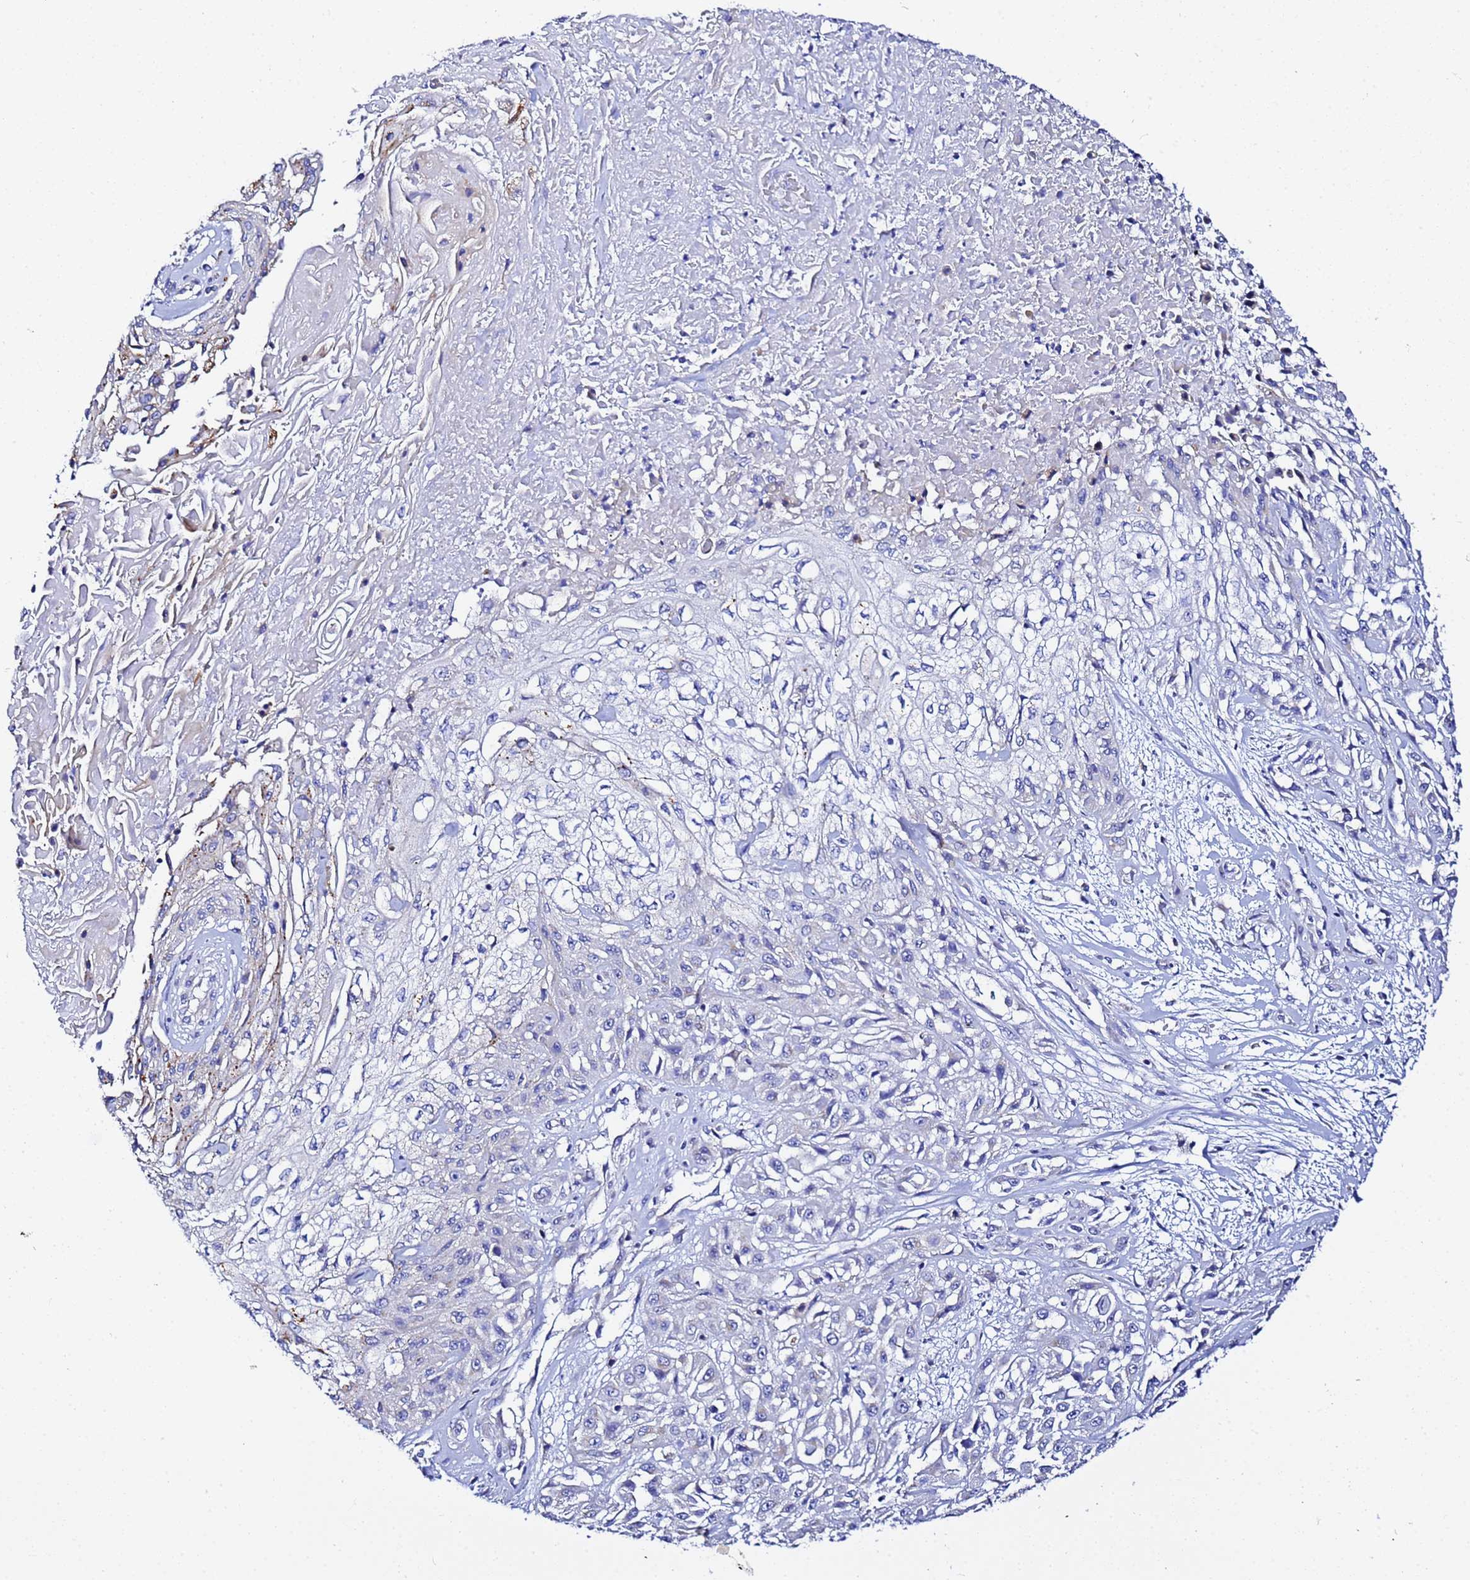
{"staining": {"intensity": "negative", "quantity": "none", "location": "none"}, "tissue": "skin cancer", "cell_type": "Tumor cells", "image_type": "cancer", "snomed": [{"axis": "morphology", "description": "Squamous cell carcinoma, NOS"}, {"axis": "morphology", "description": "Squamous cell carcinoma, metastatic, NOS"}, {"axis": "topography", "description": "Skin"}, {"axis": "topography", "description": "Lymph node"}], "caption": "A high-resolution histopathology image shows immunohistochemistry staining of skin cancer (squamous cell carcinoma), which displays no significant staining in tumor cells.", "gene": "VTI1B", "patient": {"sex": "male", "age": 75}}